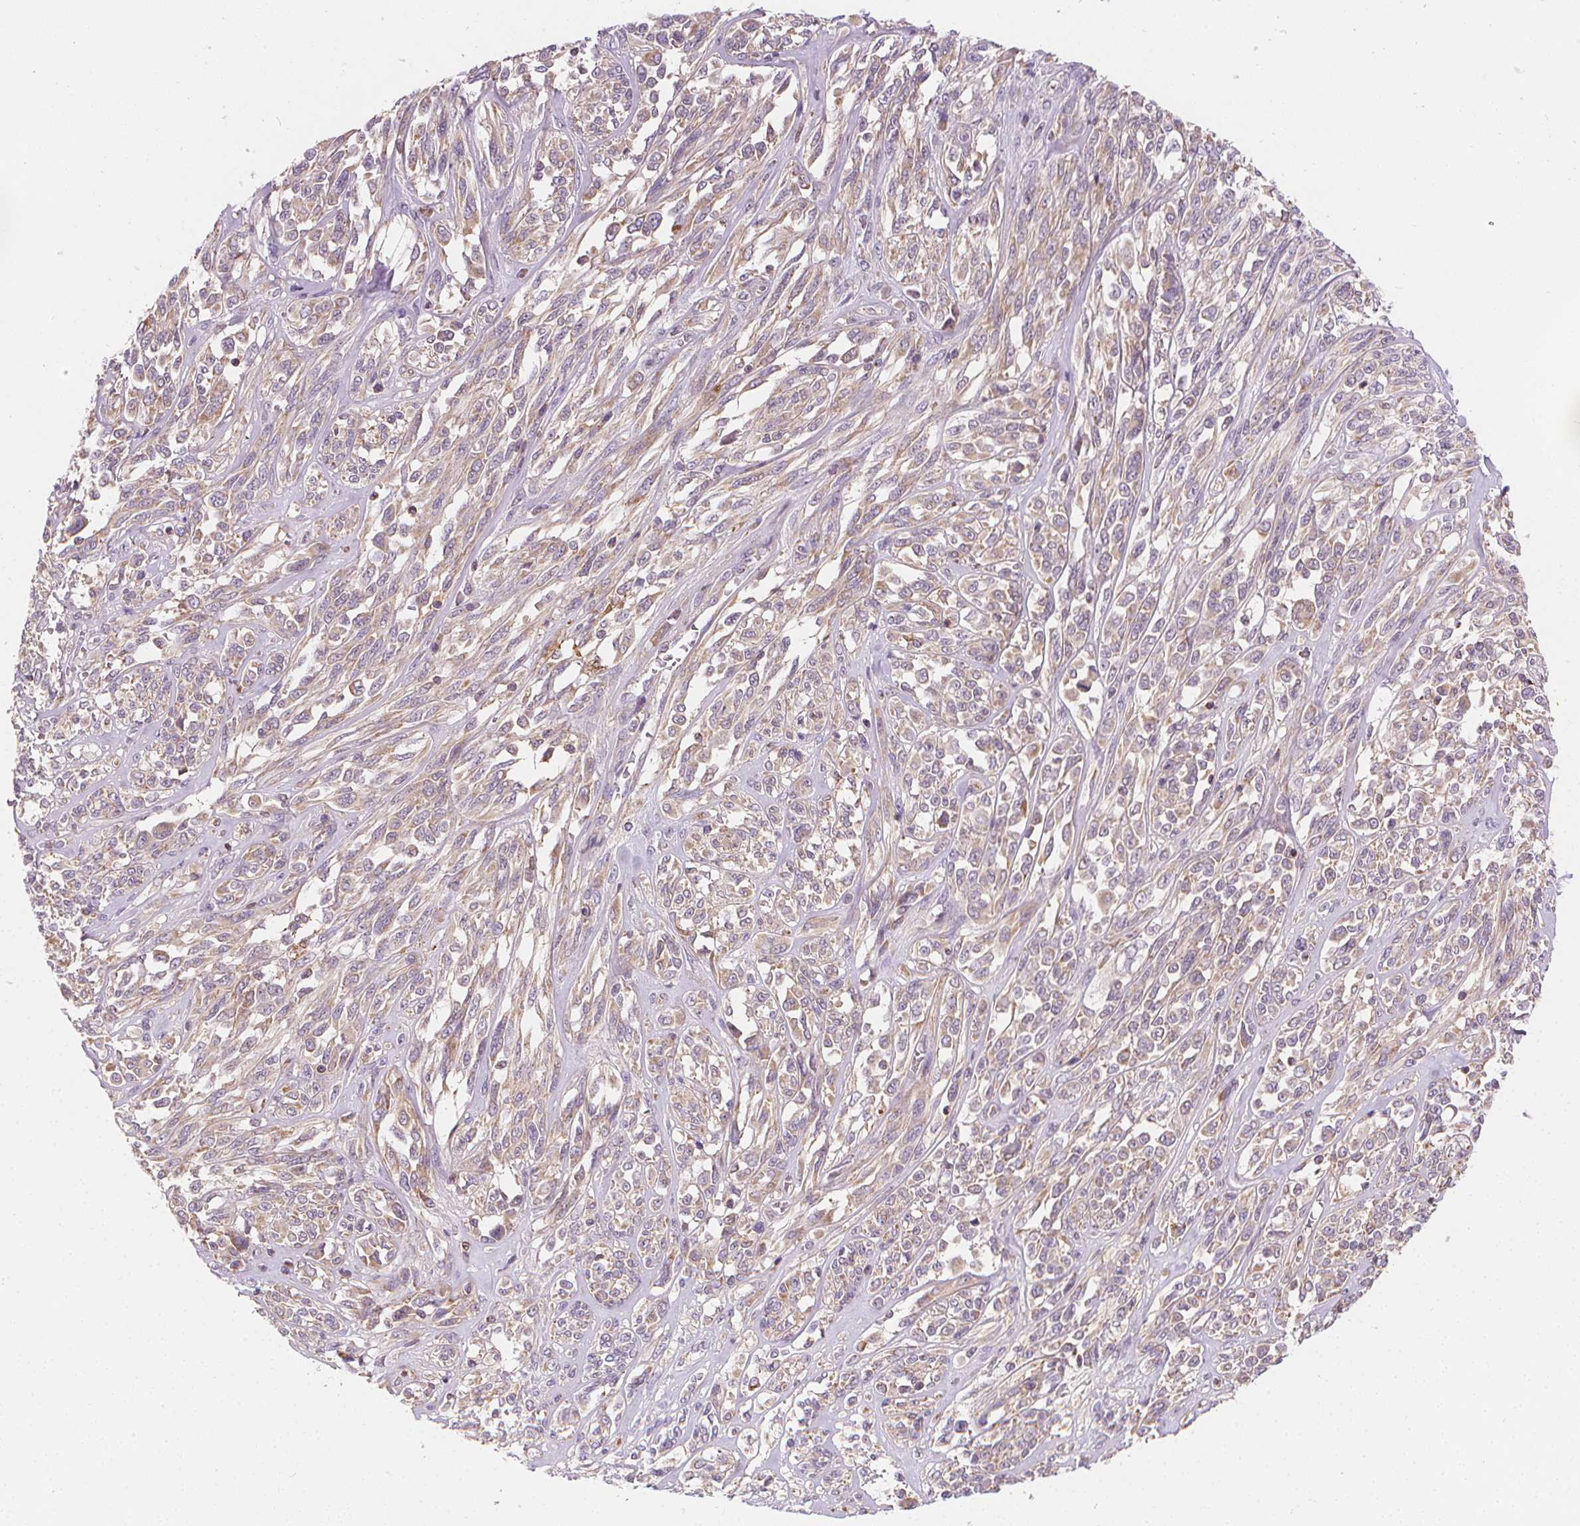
{"staining": {"intensity": "weak", "quantity": ">75%", "location": "cytoplasmic/membranous"}, "tissue": "melanoma", "cell_type": "Tumor cells", "image_type": "cancer", "snomed": [{"axis": "morphology", "description": "Malignant melanoma, NOS"}, {"axis": "topography", "description": "Skin"}], "caption": "Immunohistochemical staining of malignant melanoma displays low levels of weak cytoplasmic/membranous protein positivity in approximately >75% of tumor cells.", "gene": "RAB20", "patient": {"sex": "female", "age": 91}}